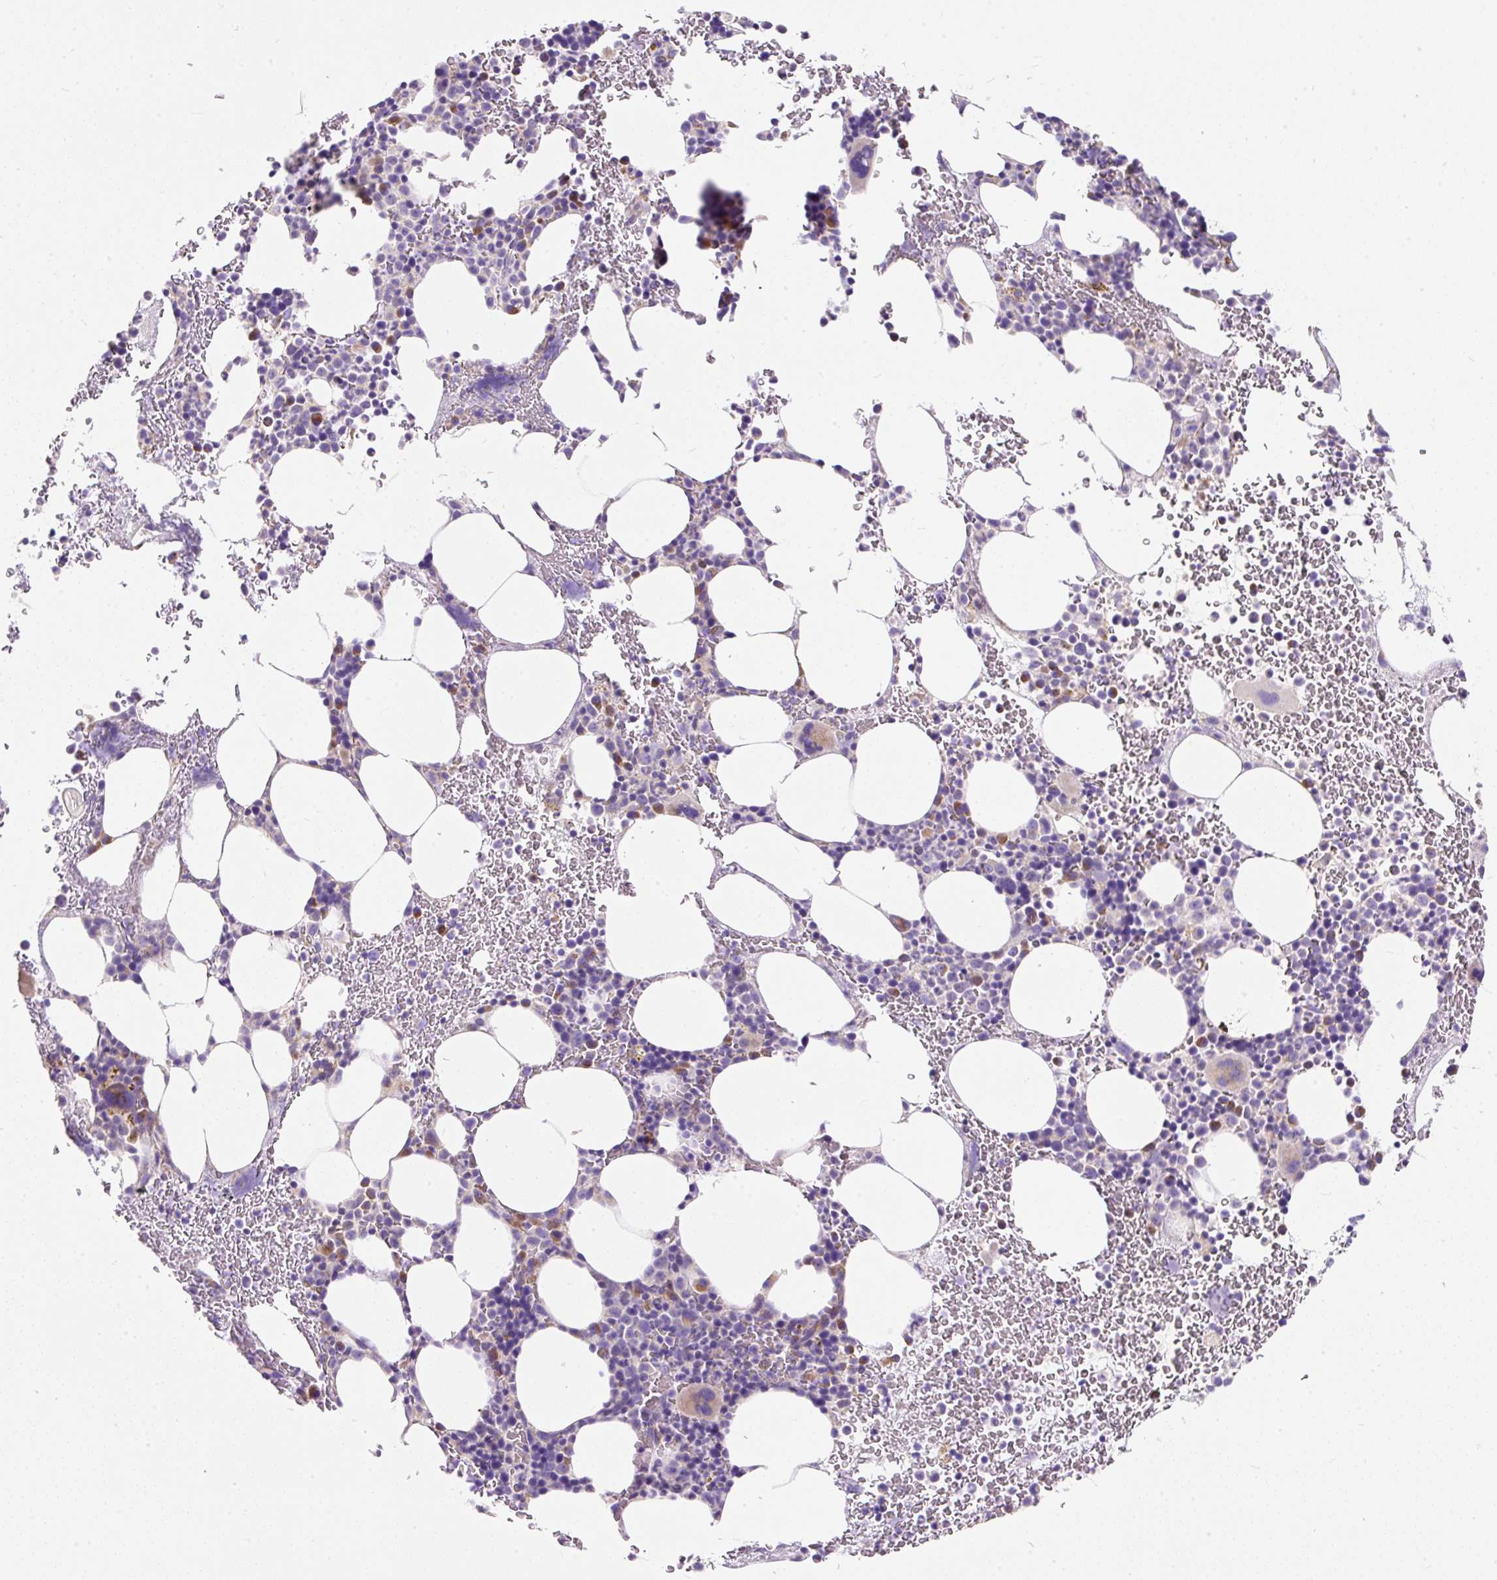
{"staining": {"intensity": "moderate", "quantity": "<25%", "location": "cytoplasmic/membranous"}, "tissue": "bone marrow", "cell_type": "Hematopoietic cells", "image_type": "normal", "snomed": [{"axis": "morphology", "description": "Normal tissue, NOS"}, {"axis": "topography", "description": "Bone marrow"}], "caption": "Benign bone marrow exhibits moderate cytoplasmic/membranous positivity in approximately <25% of hematopoietic cells.", "gene": "SUSD5", "patient": {"sex": "male", "age": 62}}